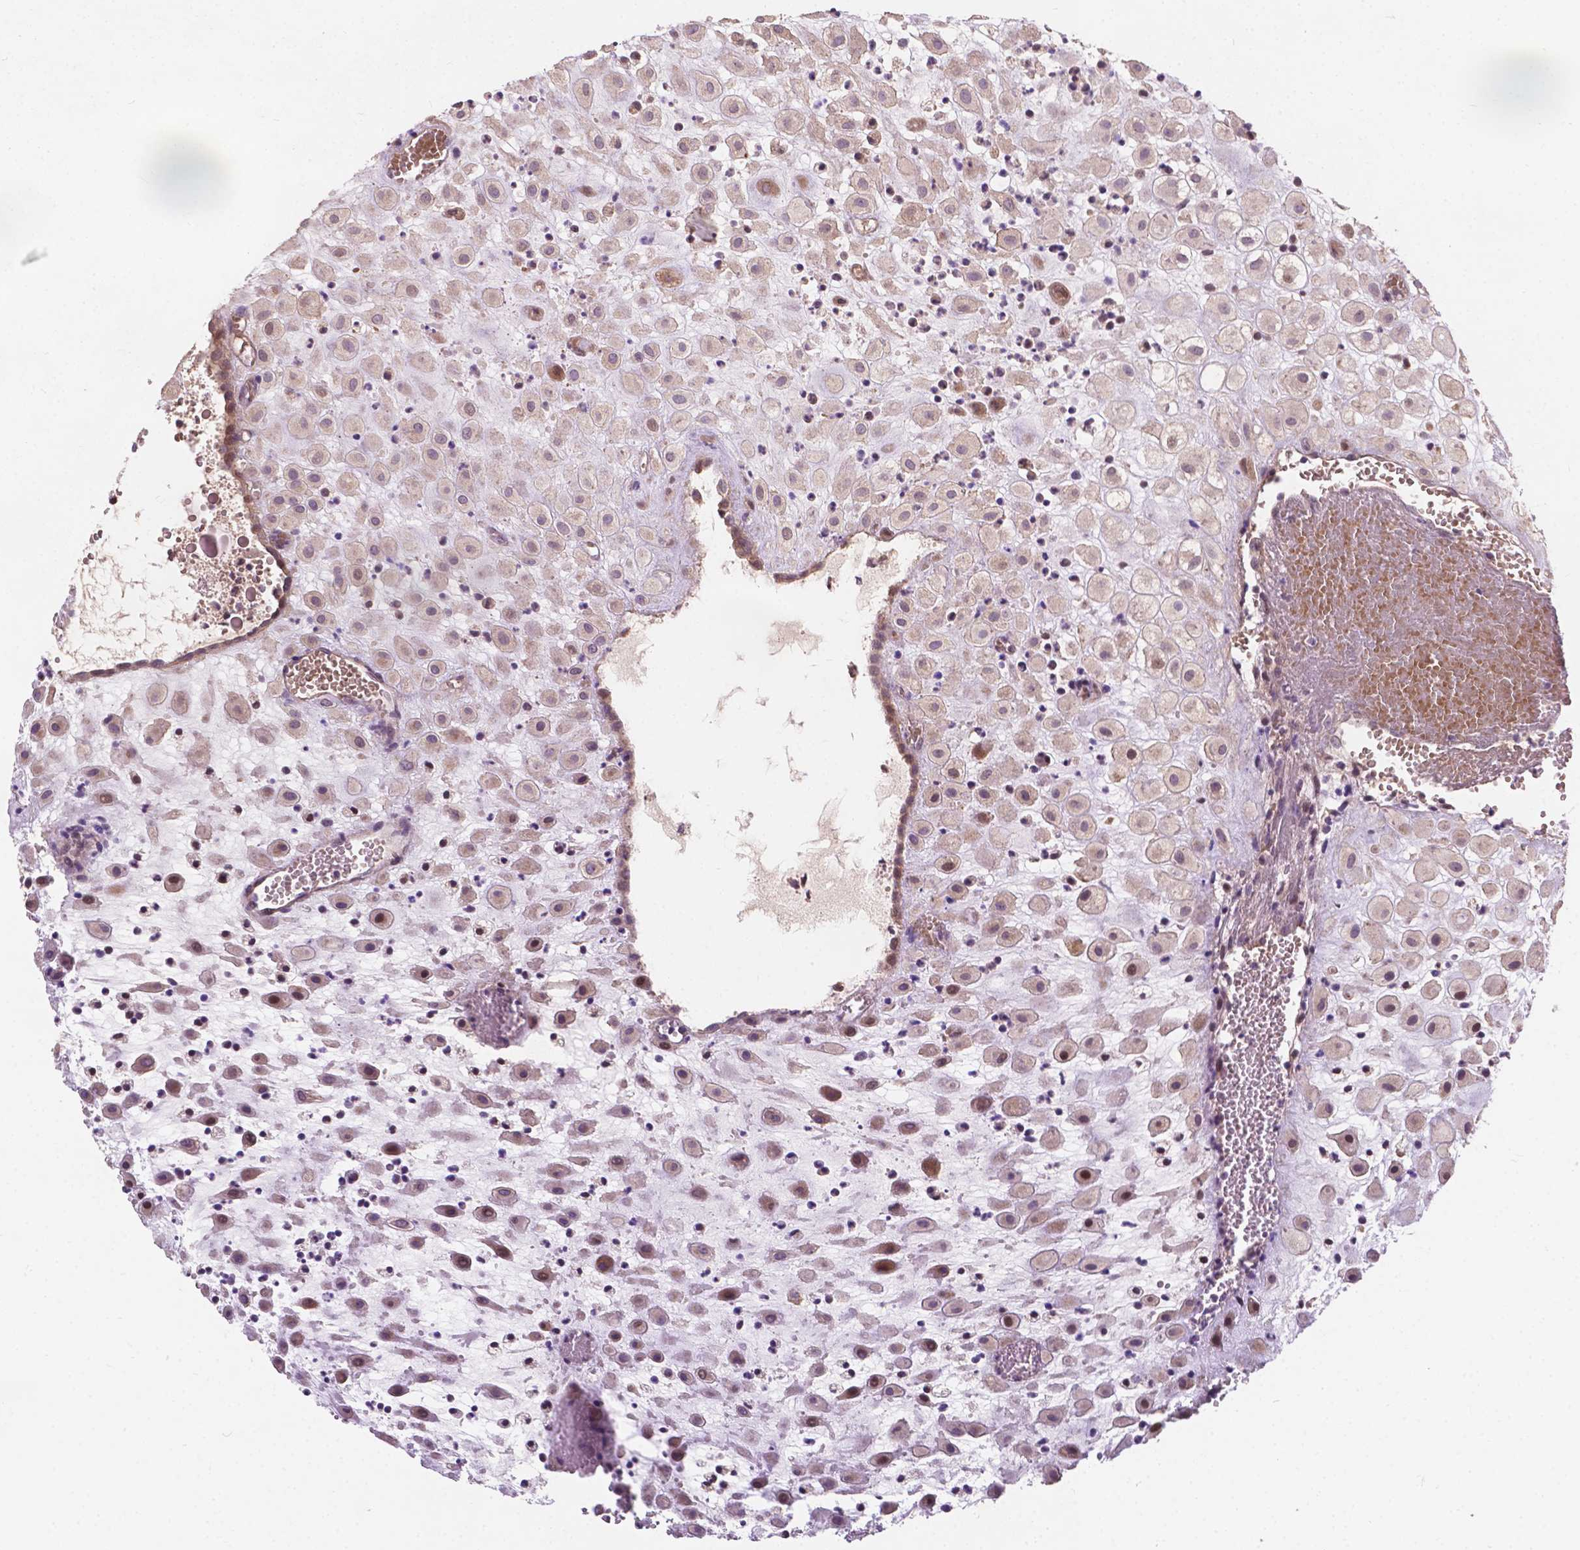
{"staining": {"intensity": "moderate", "quantity": "25%-75%", "location": "nuclear"}, "tissue": "placenta", "cell_type": "Decidual cells", "image_type": "normal", "snomed": [{"axis": "morphology", "description": "Normal tissue, NOS"}, {"axis": "topography", "description": "Placenta"}], "caption": "Normal placenta demonstrates moderate nuclear positivity in approximately 25%-75% of decidual cells, visualized by immunohistochemistry.", "gene": "DUSP16", "patient": {"sex": "female", "age": 24}}